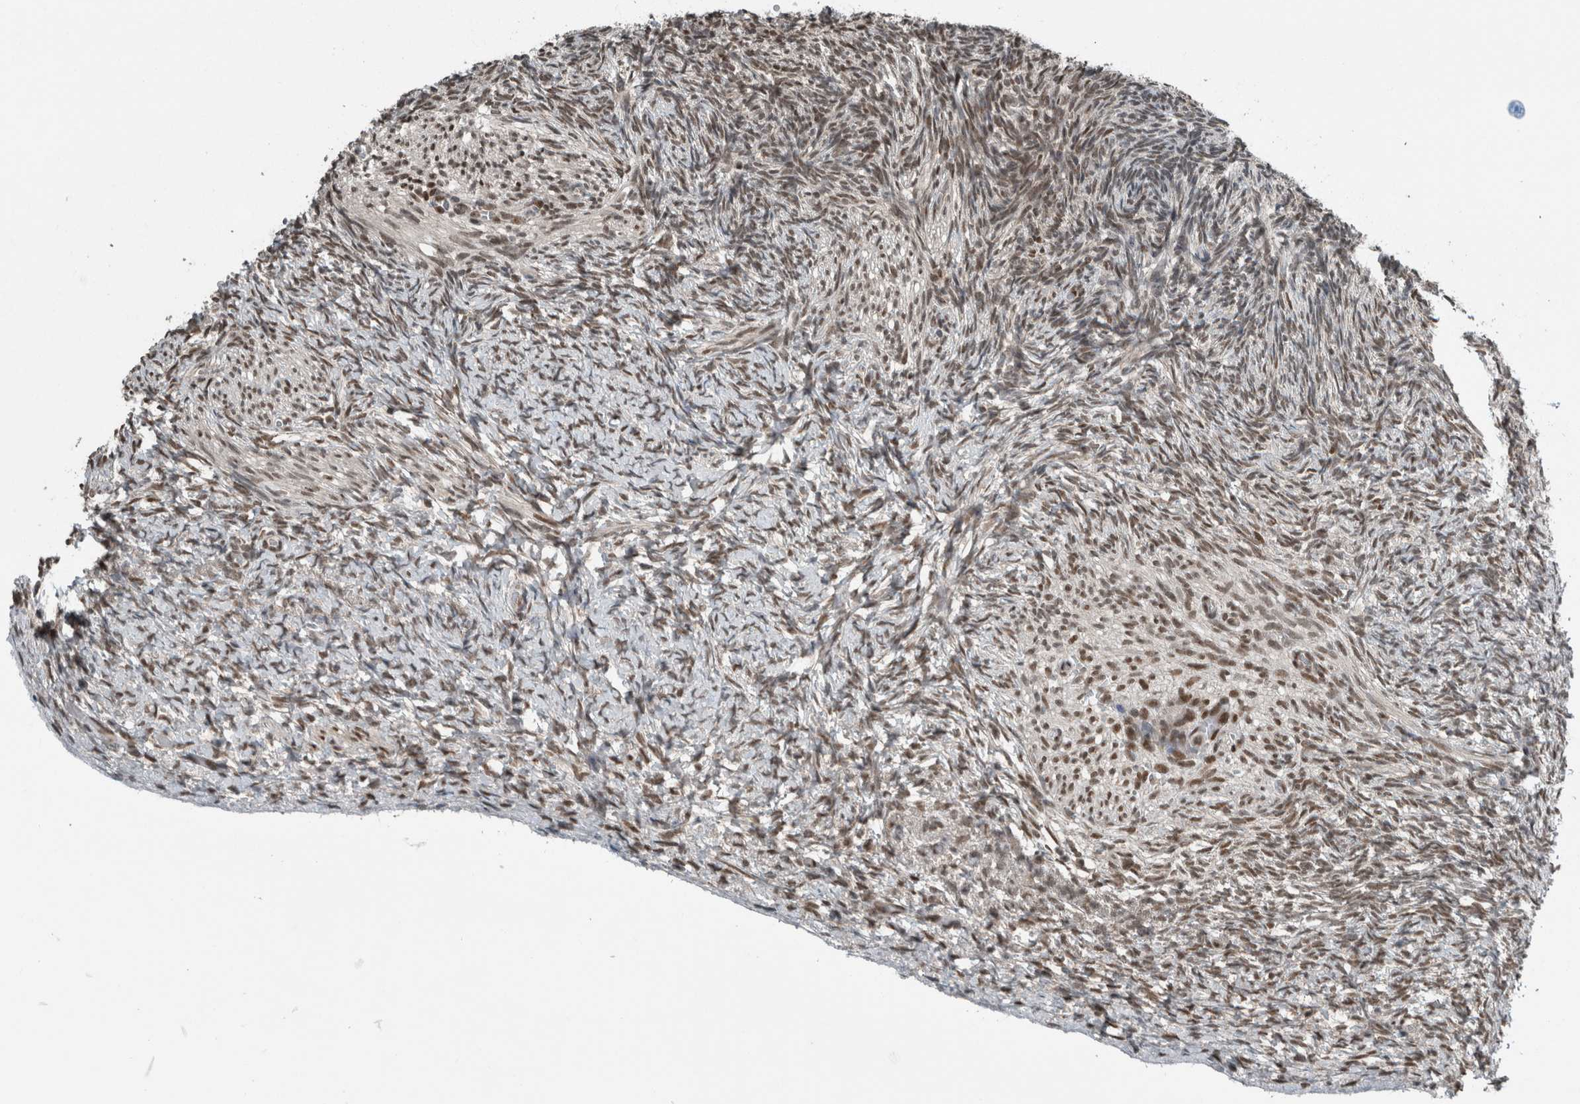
{"staining": {"intensity": "moderate", "quantity": ">75%", "location": "nuclear"}, "tissue": "ovary", "cell_type": "Ovarian stroma cells", "image_type": "normal", "snomed": [{"axis": "morphology", "description": "Normal tissue, NOS"}, {"axis": "topography", "description": "Ovary"}], "caption": "Protein staining of unremarkable ovary displays moderate nuclear positivity in approximately >75% of ovarian stroma cells.", "gene": "SPAG7", "patient": {"sex": "female", "age": 34}}